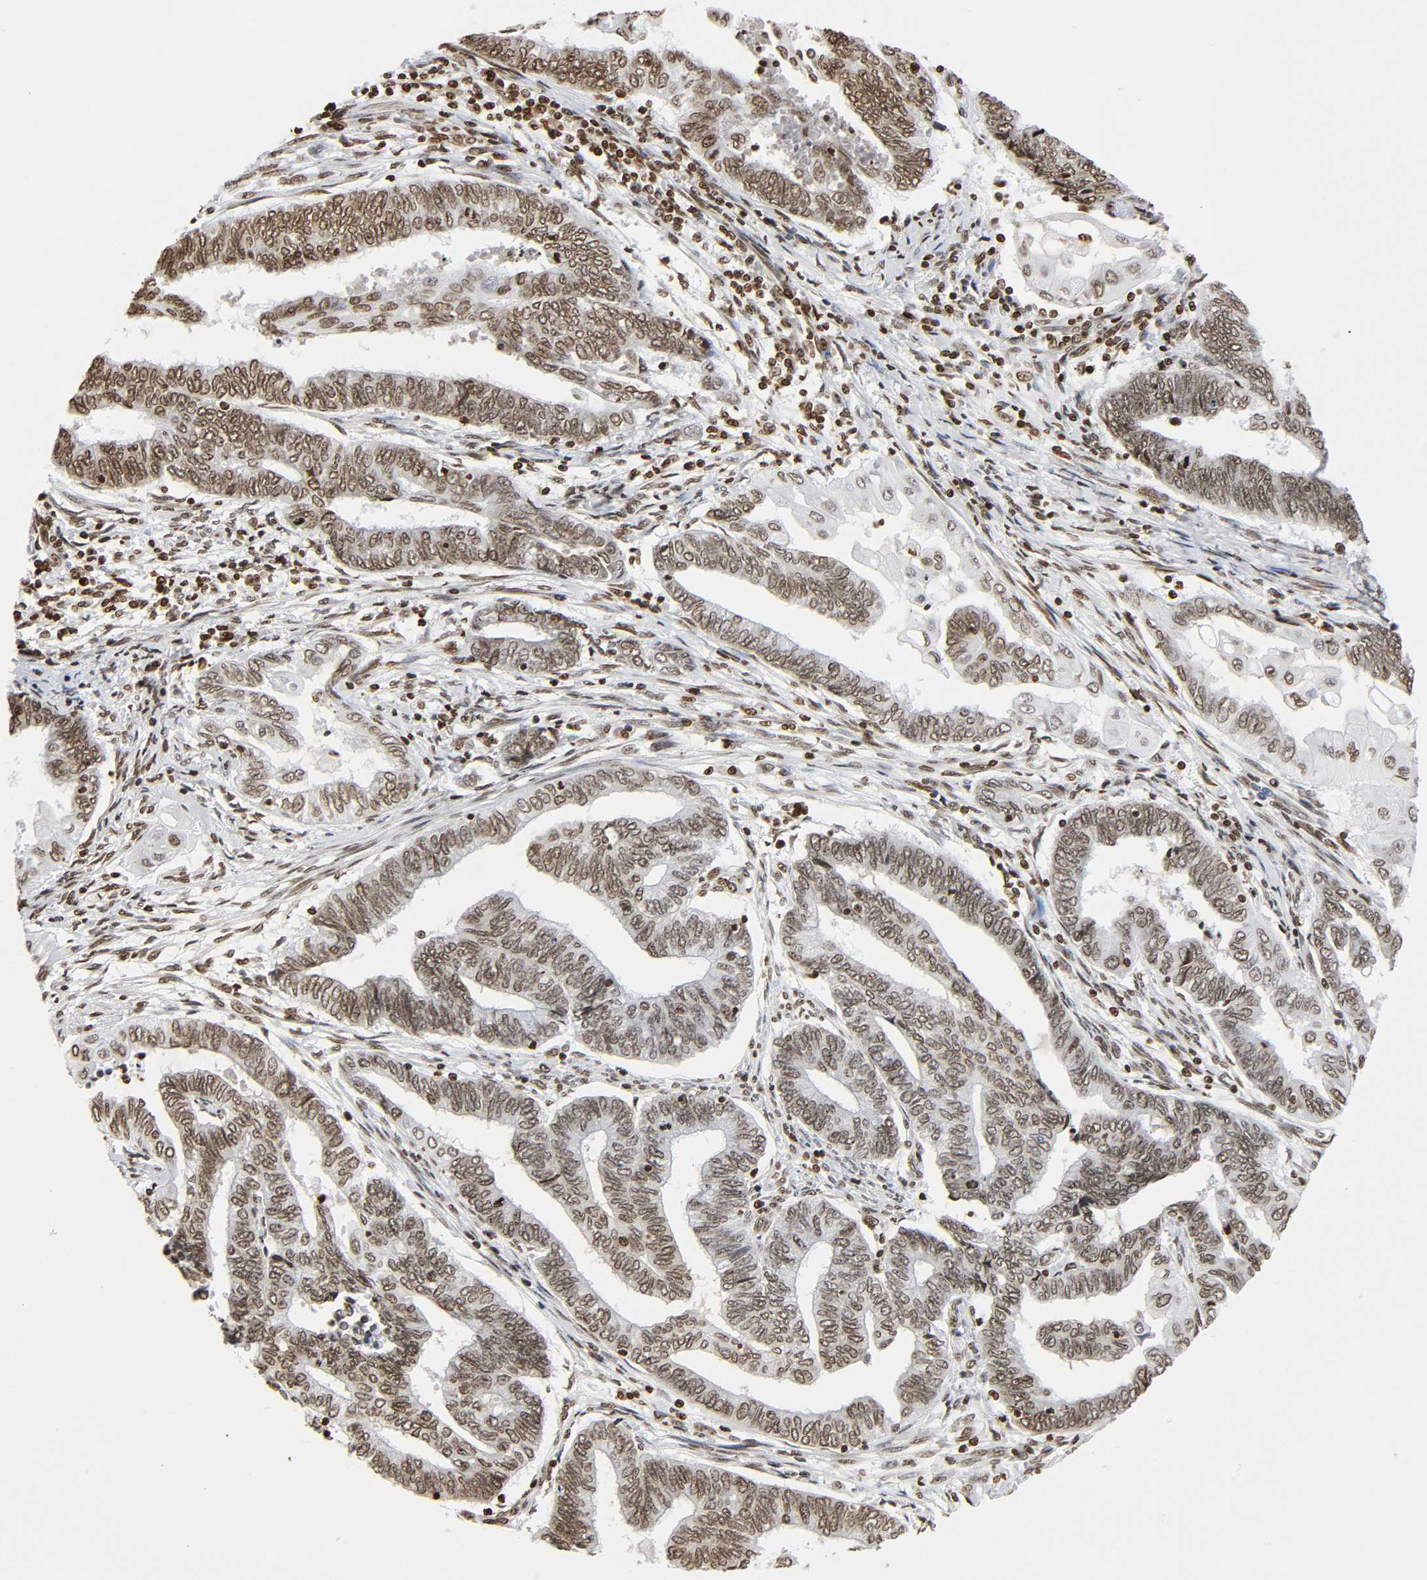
{"staining": {"intensity": "moderate", "quantity": ">75%", "location": "nuclear"}, "tissue": "endometrial cancer", "cell_type": "Tumor cells", "image_type": "cancer", "snomed": [{"axis": "morphology", "description": "Adenocarcinoma, NOS"}, {"axis": "topography", "description": "Uterus"}, {"axis": "topography", "description": "Endometrium"}], "caption": "About >75% of tumor cells in endometrial cancer (adenocarcinoma) display moderate nuclear protein positivity as visualized by brown immunohistochemical staining.", "gene": "HOXA6", "patient": {"sex": "female", "age": 70}}